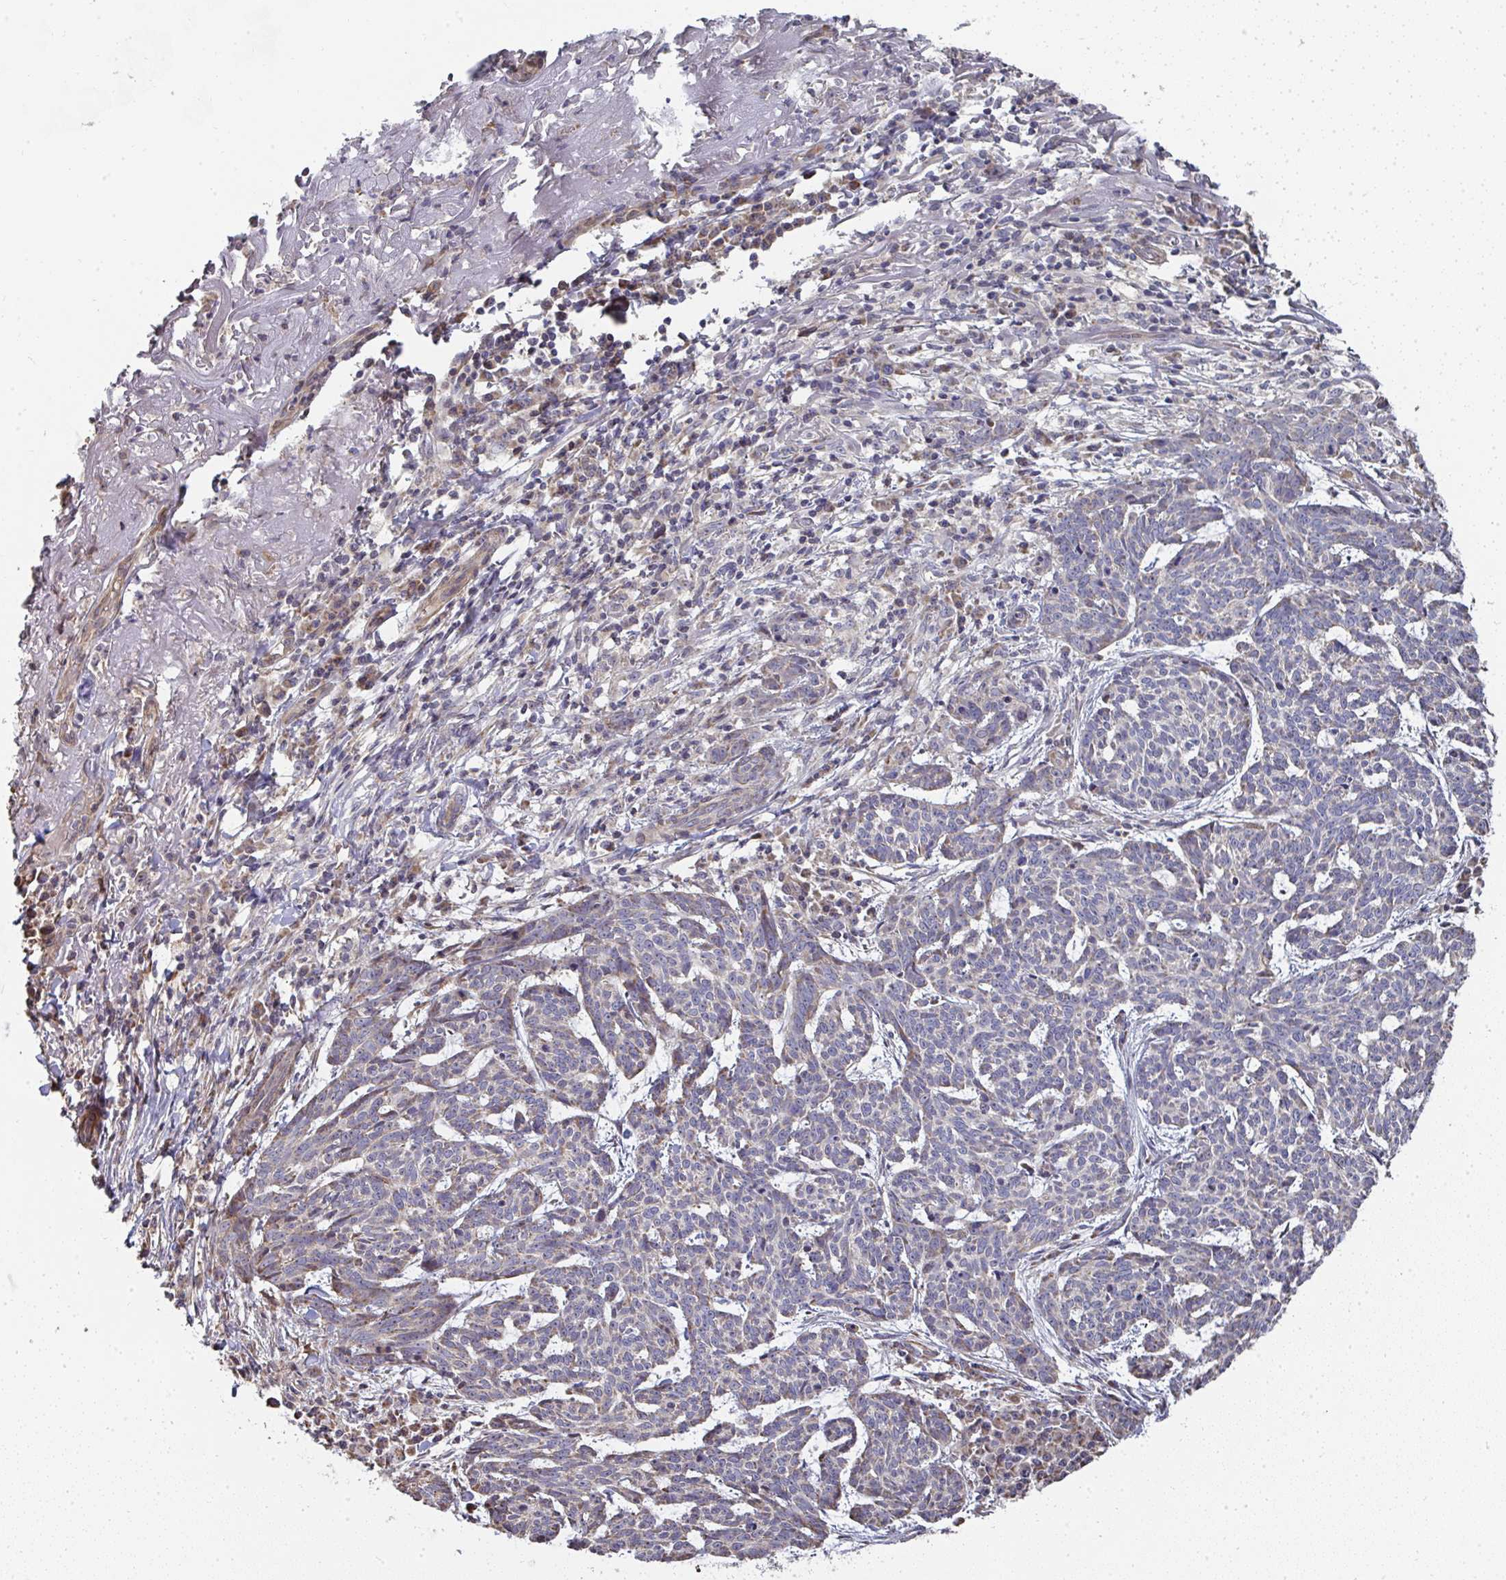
{"staining": {"intensity": "negative", "quantity": "none", "location": "none"}, "tissue": "skin cancer", "cell_type": "Tumor cells", "image_type": "cancer", "snomed": [{"axis": "morphology", "description": "Basal cell carcinoma"}, {"axis": "topography", "description": "Skin"}], "caption": "Tumor cells are negative for protein expression in human skin cancer (basal cell carcinoma).", "gene": "AGTPBP1", "patient": {"sex": "female", "age": 93}}